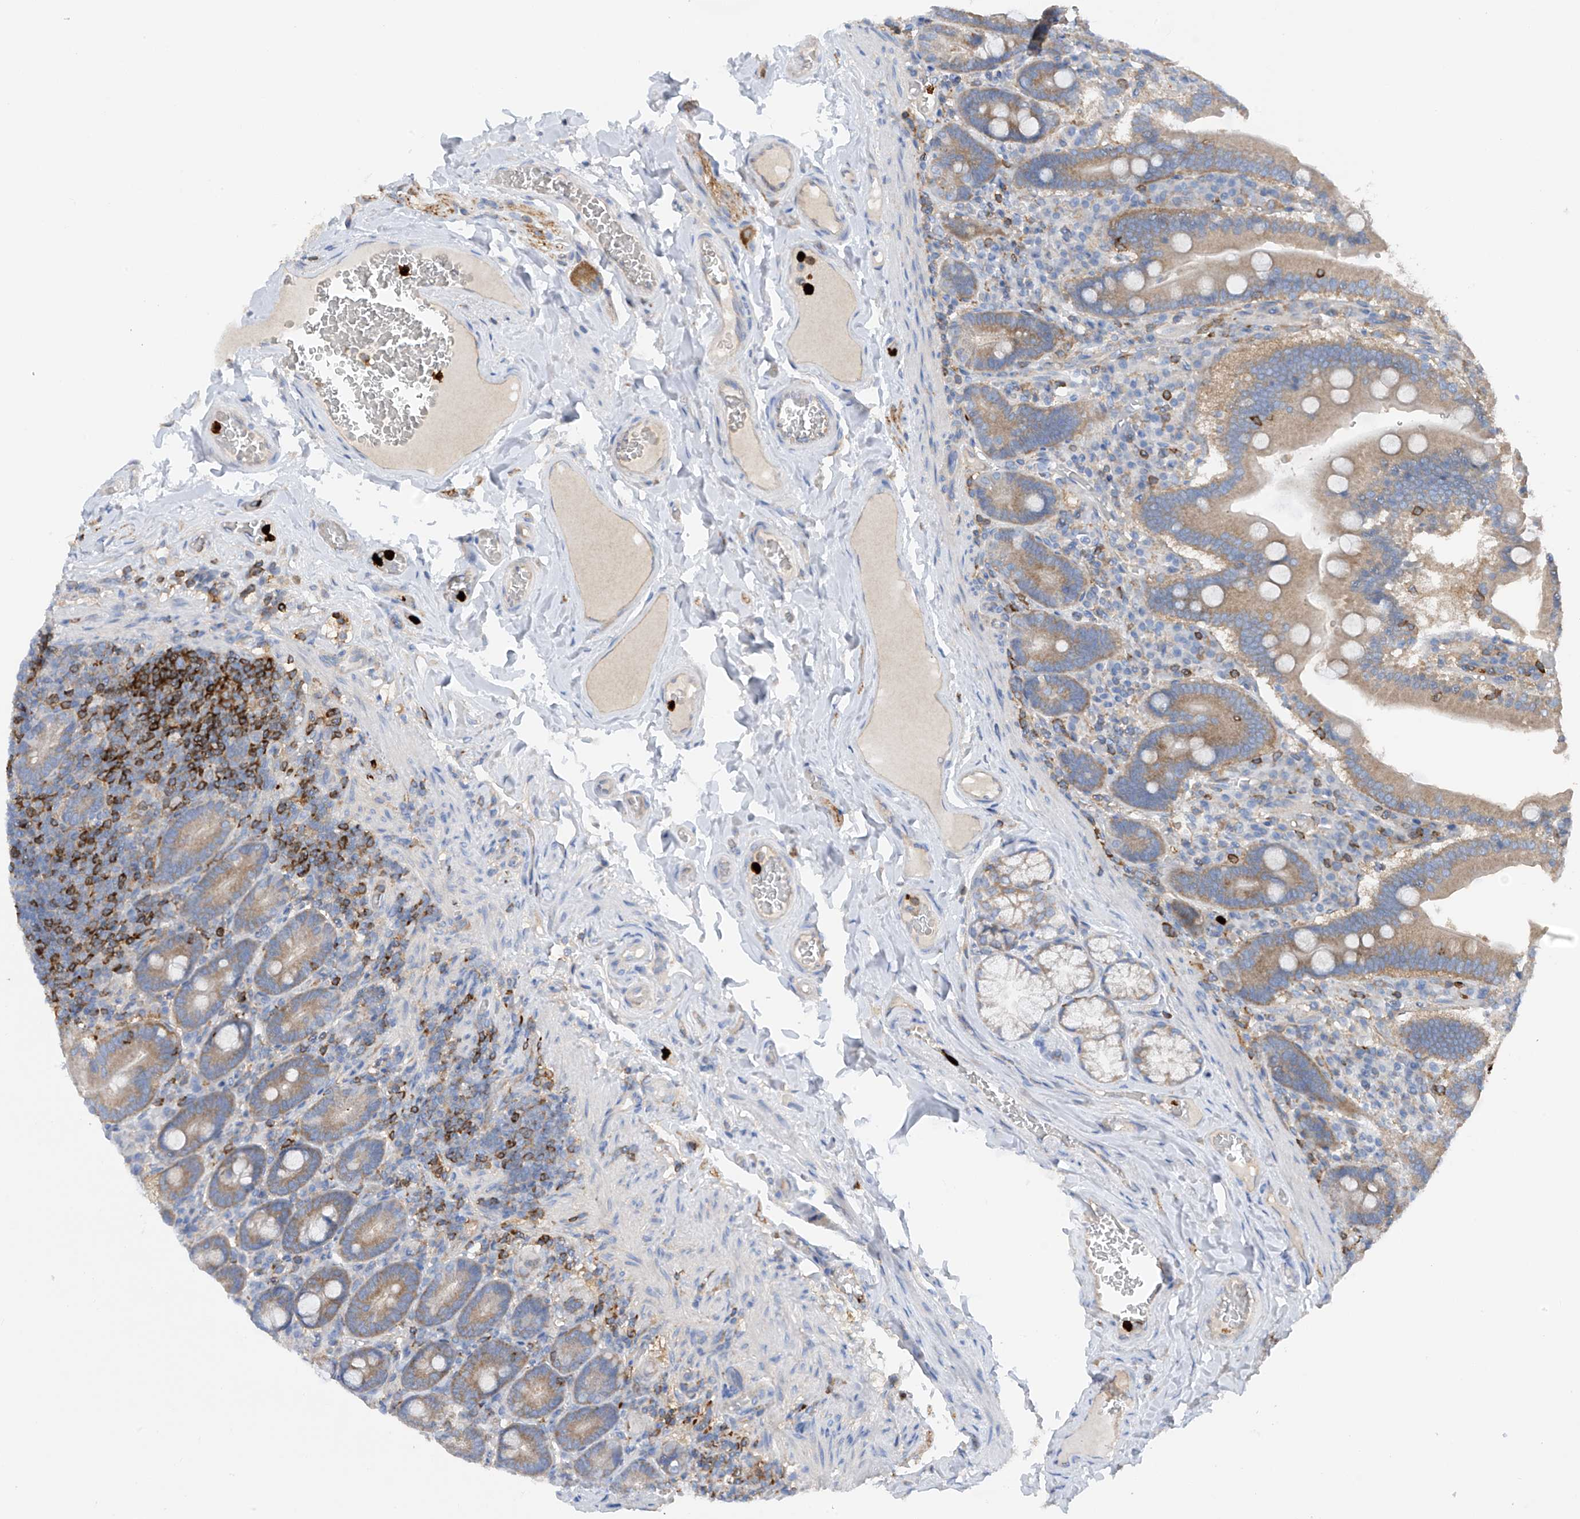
{"staining": {"intensity": "moderate", "quantity": "25%-75%", "location": "cytoplasmic/membranous"}, "tissue": "duodenum", "cell_type": "Glandular cells", "image_type": "normal", "snomed": [{"axis": "morphology", "description": "Normal tissue, NOS"}, {"axis": "topography", "description": "Duodenum"}], "caption": "Immunohistochemical staining of benign duodenum displays medium levels of moderate cytoplasmic/membranous positivity in approximately 25%-75% of glandular cells. The protein is shown in brown color, while the nuclei are stained blue.", "gene": "PHACTR2", "patient": {"sex": "female", "age": 62}}